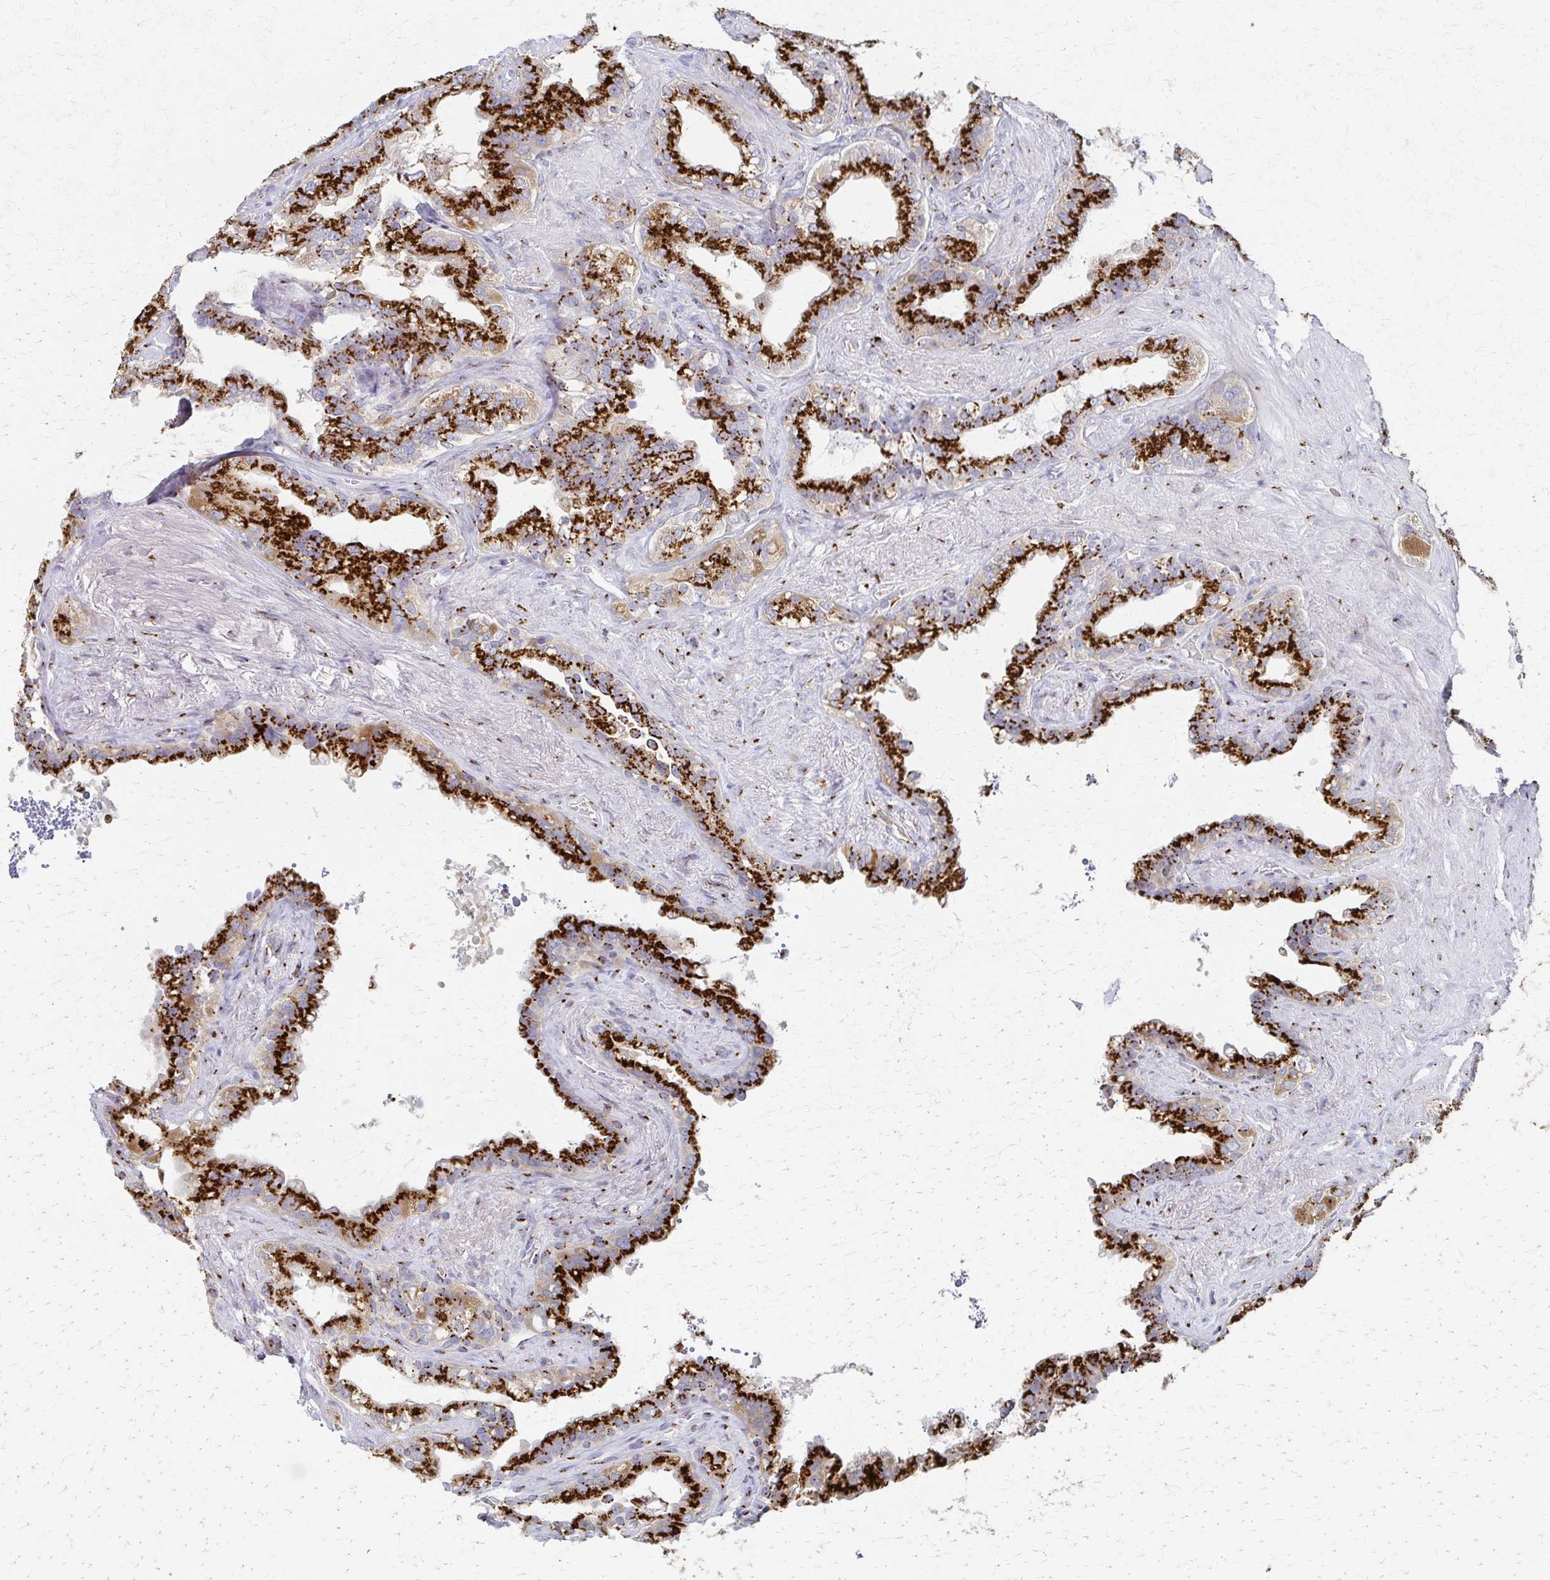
{"staining": {"intensity": "strong", "quantity": ">75%", "location": "cytoplasmic/membranous"}, "tissue": "seminal vesicle", "cell_type": "Glandular cells", "image_type": "normal", "snomed": [{"axis": "morphology", "description": "Normal tissue, NOS"}, {"axis": "topography", "description": "Seminal veicle"}, {"axis": "topography", "description": "Peripheral nerve tissue"}], "caption": "A micrograph showing strong cytoplasmic/membranous expression in about >75% of glandular cells in benign seminal vesicle, as visualized by brown immunohistochemical staining.", "gene": "ENSG00000254692", "patient": {"sex": "male", "age": 76}}